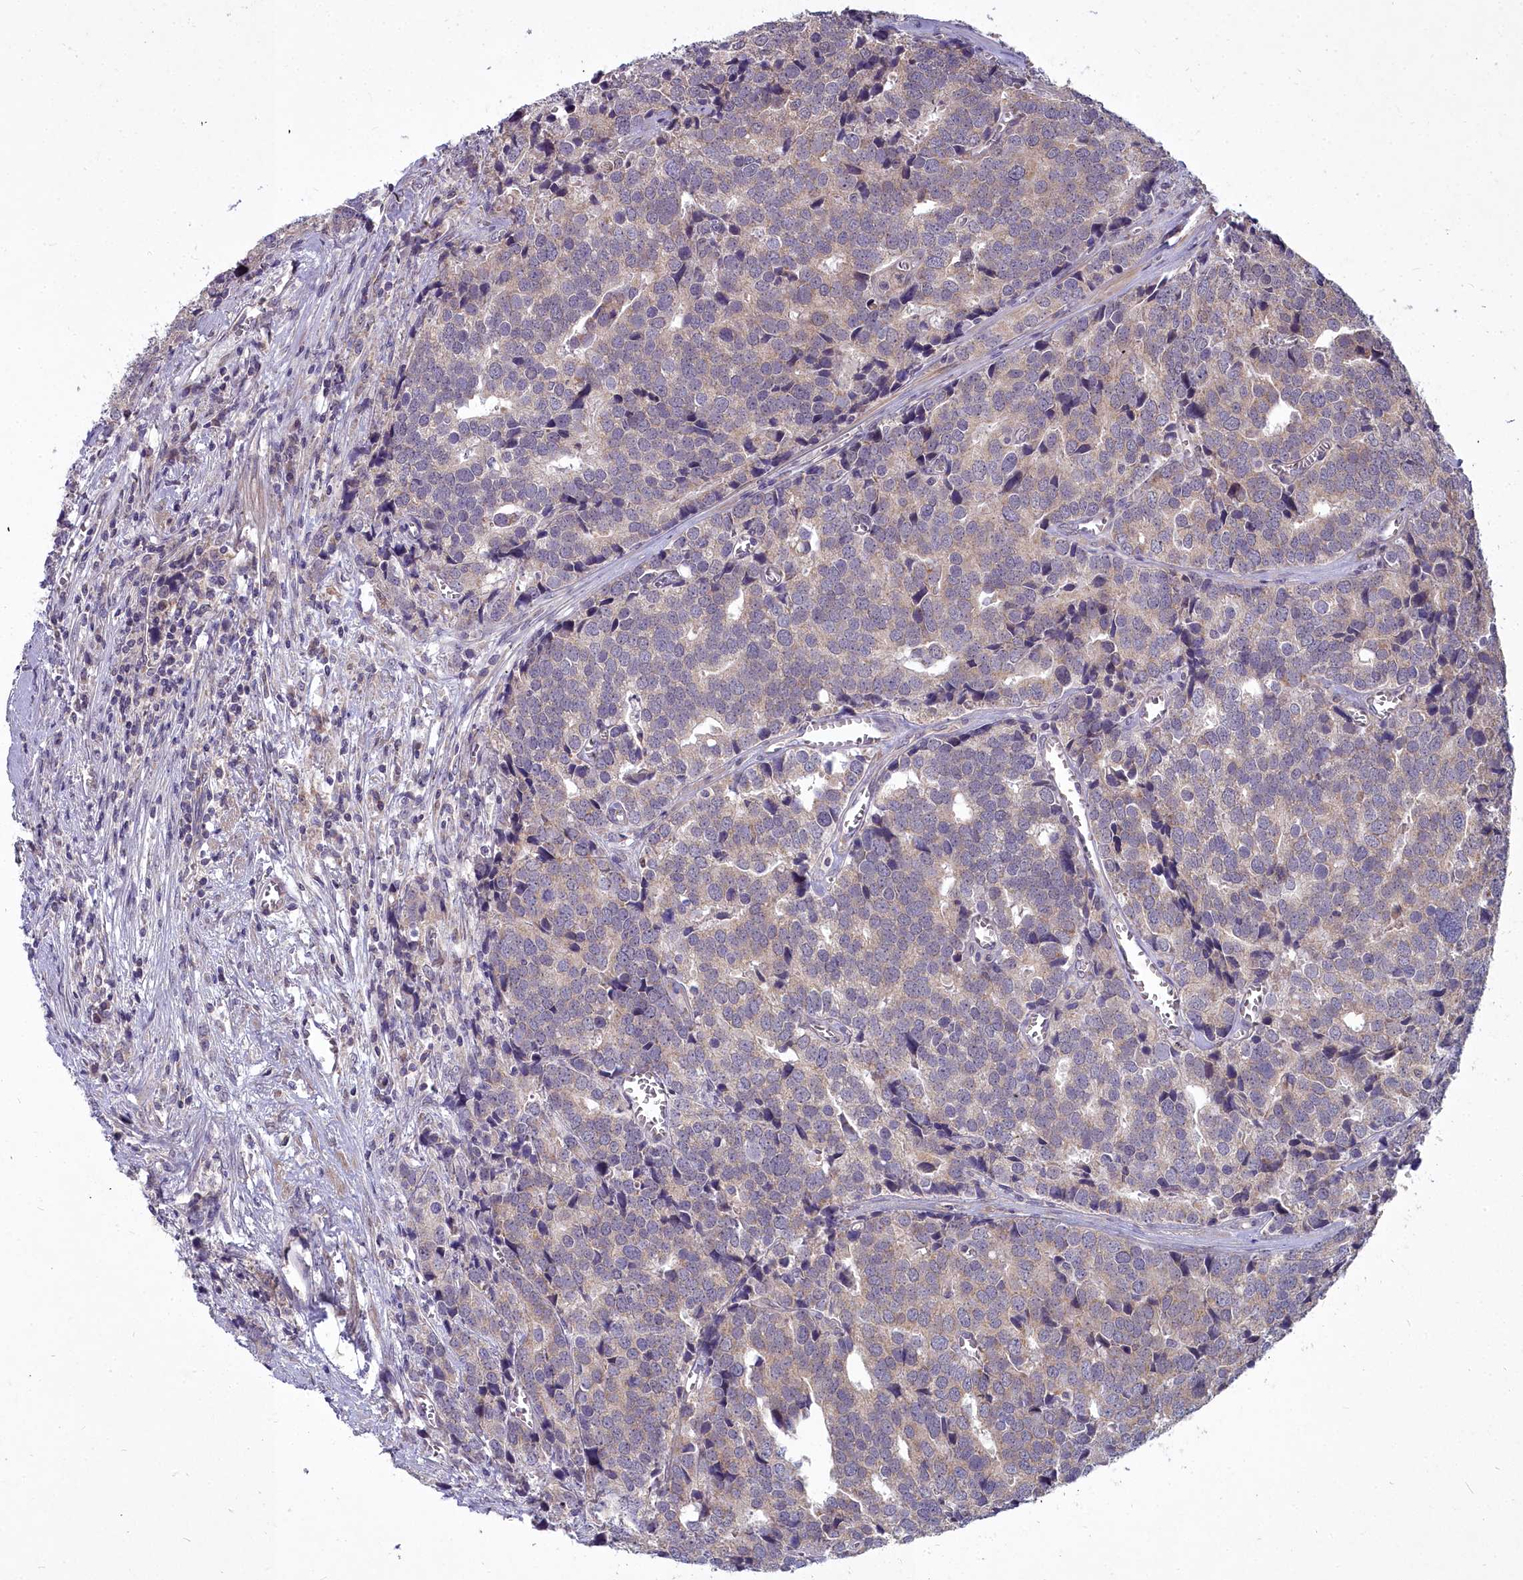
{"staining": {"intensity": "weak", "quantity": "25%-75%", "location": "cytoplasmic/membranous"}, "tissue": "prostate cancer", "cell_type": "Tumor cells", "image_type": "cancer", "snomed": [{"axis": "morphology", "description": "Adenocarcinoma, High grade"}, {"axis": "topography", "description": "Prostate"}], "caption": "IHC of high-grade adenocarcinoma (prostate) displays low levels of weak cytoplasmic/membranous positivity in approximately 25%-75% of tumor cells. Nuclei are stained in blue.", "gene": "MICU2", "patient": {"sex": "male", "age": 71}}